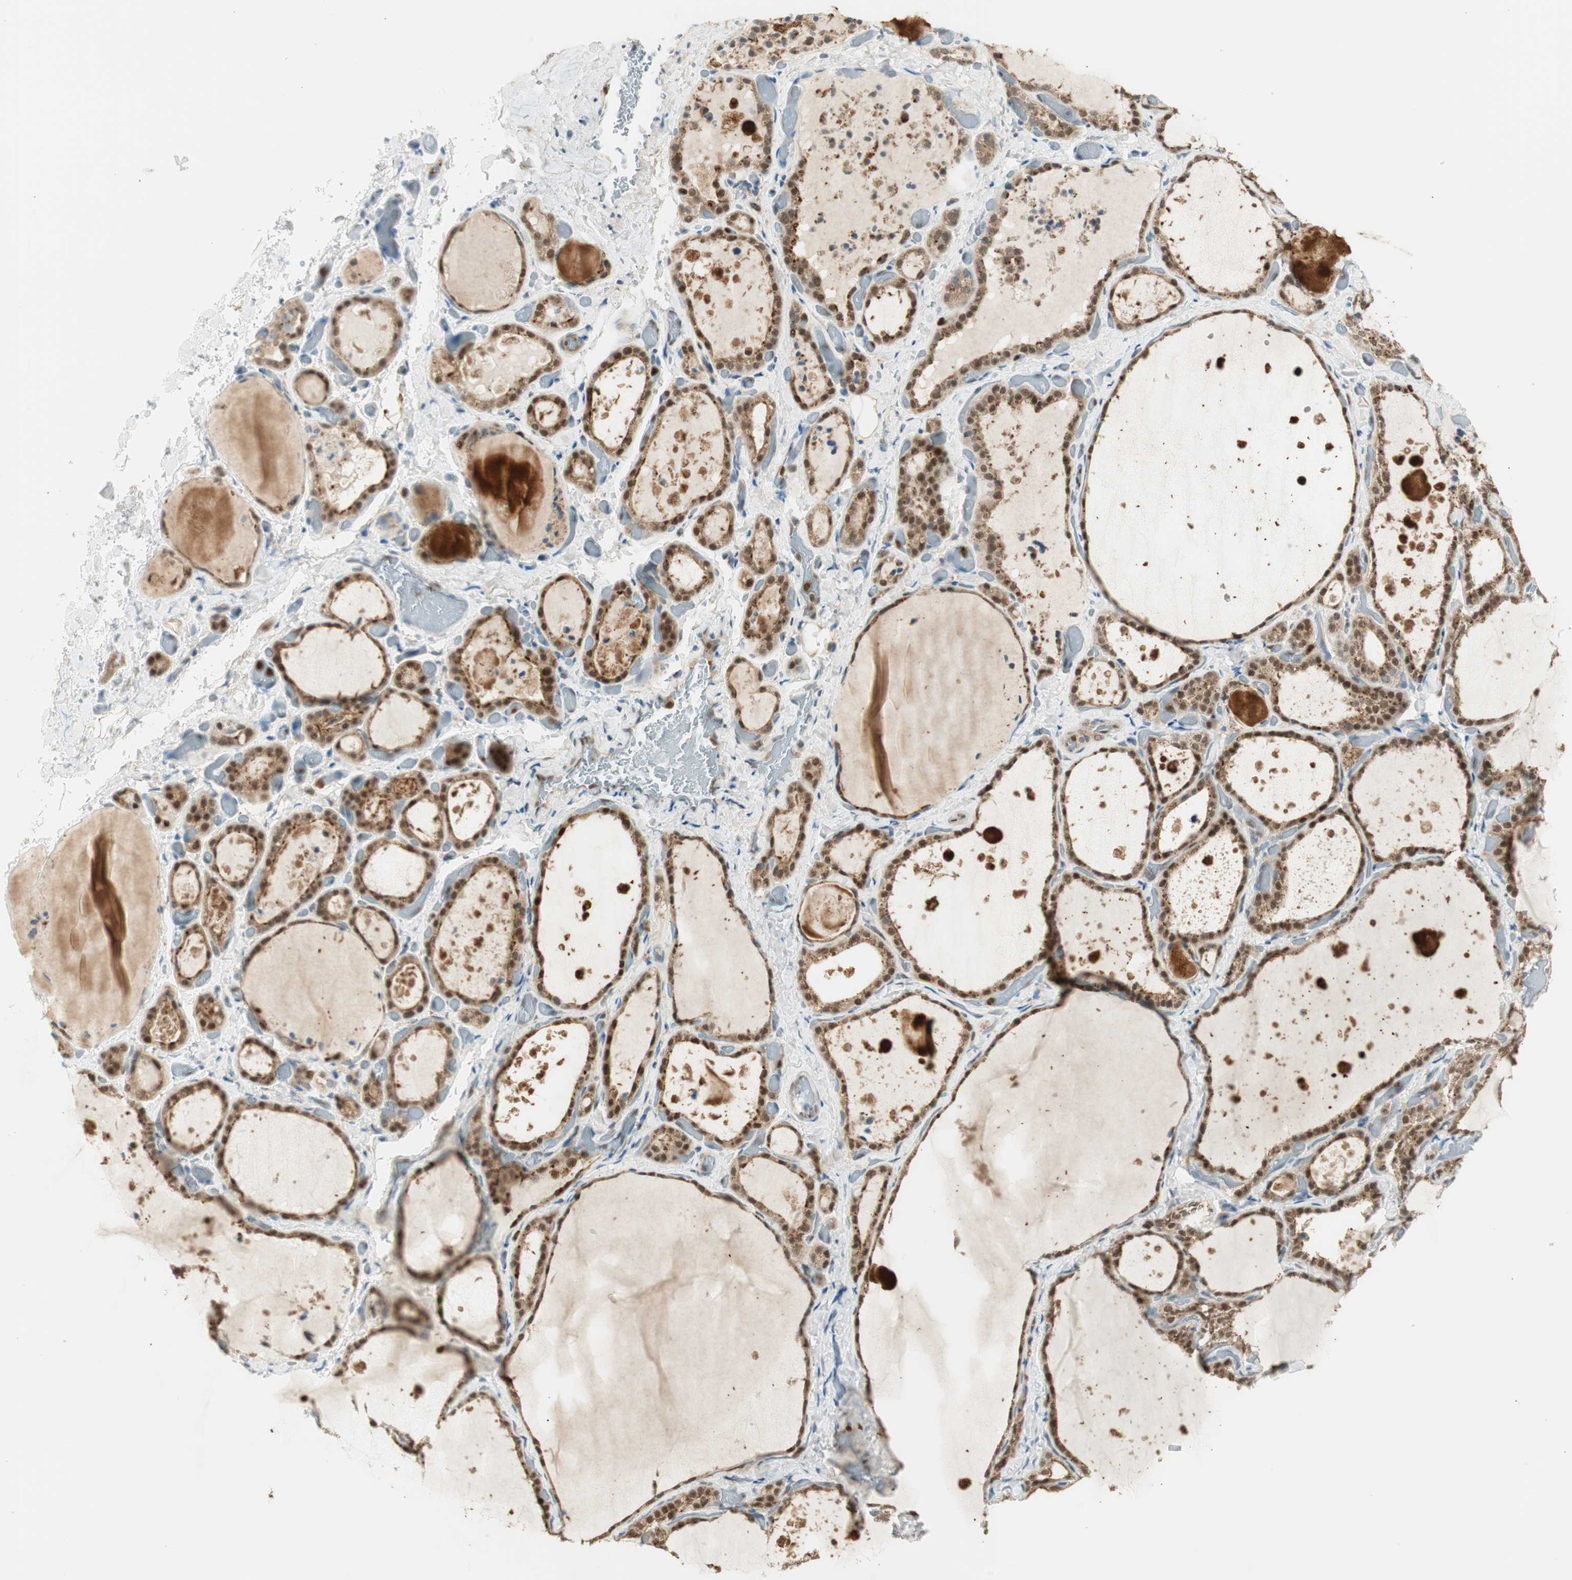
{"staining": {"intensity": "moderate", "quantity": ">75%", "location": "cytoplasmic/membranous,nuclear"}, "tissue": "thyroid gland", "cell_type": "Glandular cells", "image_type": "normal", "snomed": [{"axis": "morphology", "description": "Normal tissue, NOS"}, {"axis": "topography", "description": "Thyroid gland"}], "caption": "IHC (DAB) staining of benign human thyroid gland shows moderate cytoplasmic/membranous,nuclear protein expression in approximately >75% of glandular cells.", "gene": "LTA4H", "patient": {"sex": "female", "age": 44}}